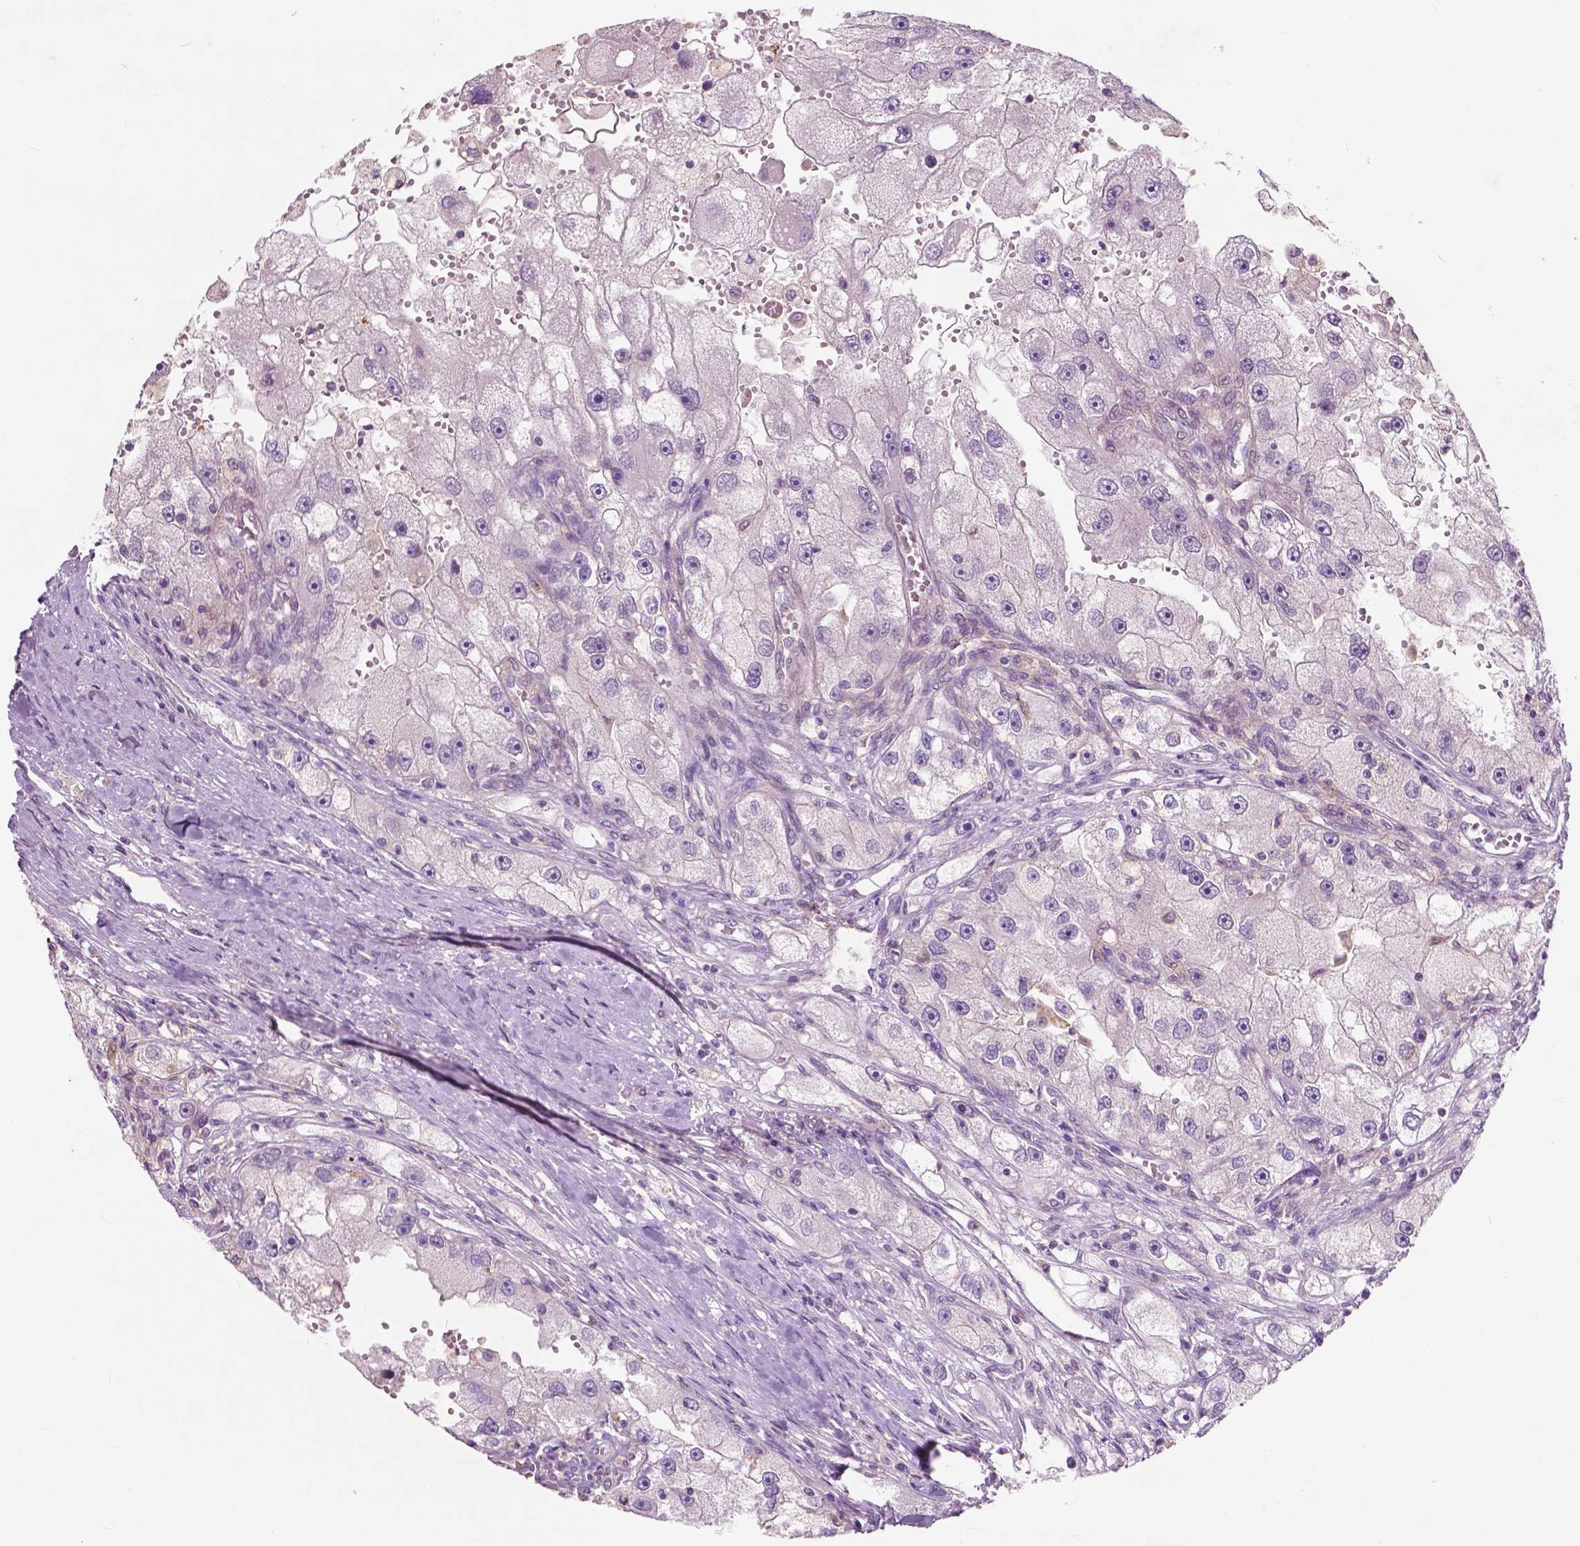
{"staining": {"intensity": "negative", "quantity": "none", "location": "none"}, "tissue": "renal cancer", "cell_type": "Tumor cells", "image_type": "cancer", "snomed": [{"axis": "morphology", "description": "Adenocarcinoma, NOS"}, {"axis": "topography", "description": "Kidney"}], "caption": "A photomicrograph of renal cancer (adenocarcinoma) stained for a protein demonstrates no brown staining in tumor cells.", "gene": "GPR37", "patient": {"sex": "male", "age": 63}}